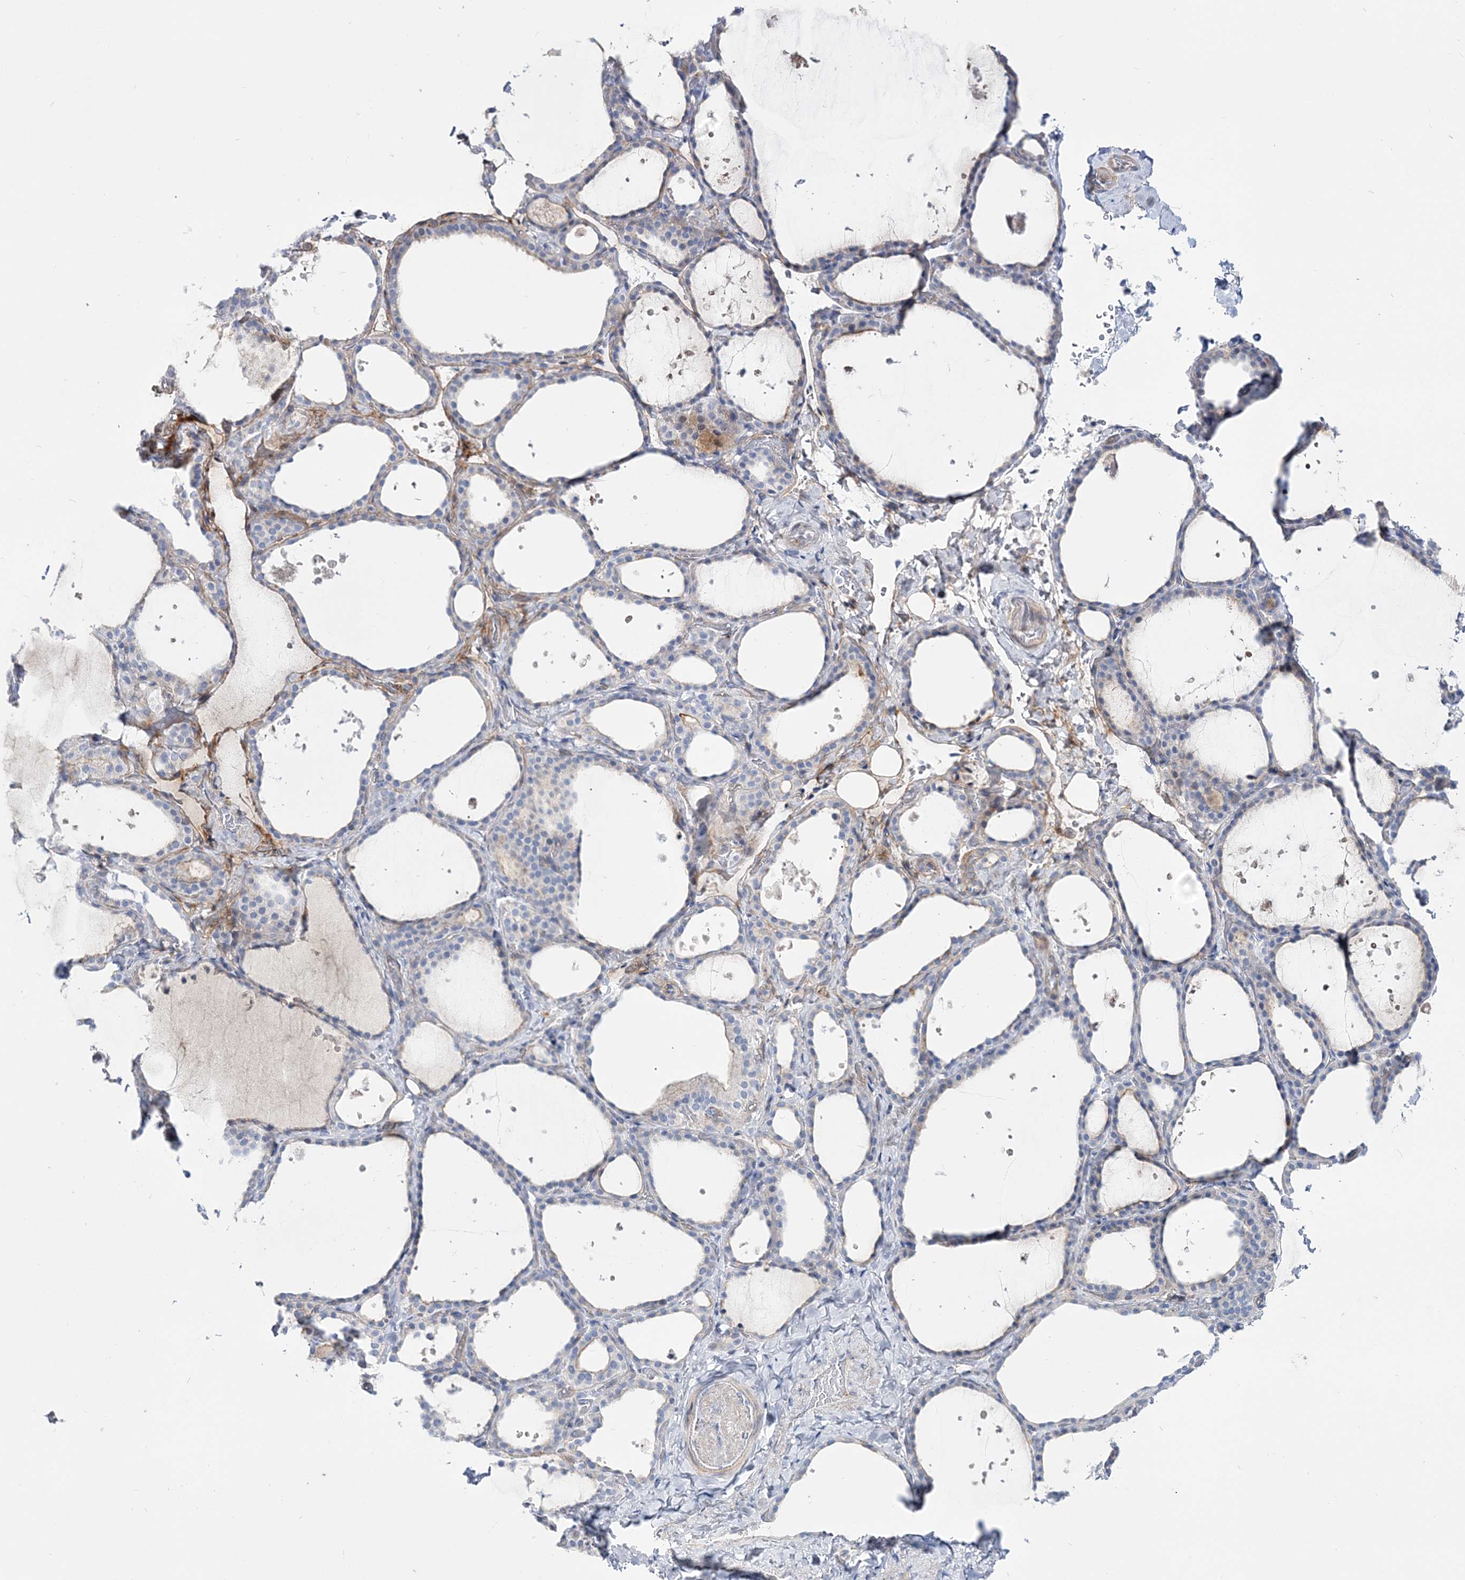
{"staining": {"intensity": "weak", "quantity": "<25%", "location": "cytoplasmic/membranous"}, "tissue": "thyroid gland", "cell_type": "Glandular cells", "image_type": "normal", "snomed": [{"axis": "morphology", "description": "Normal tissue, NOS"}, {"axis": "topography", "description": "Thyroid gland"}], "caption": "The photomicrograph shows no significant staining in glandular cells of thyroid gland. Brightfield microscopy of immunohistochemistry stained with DAB (brown) and hematoxylin (blue), captured at high magnification.", "gene": "ANO1", "patient": {"sex": "female", "age": 44}}